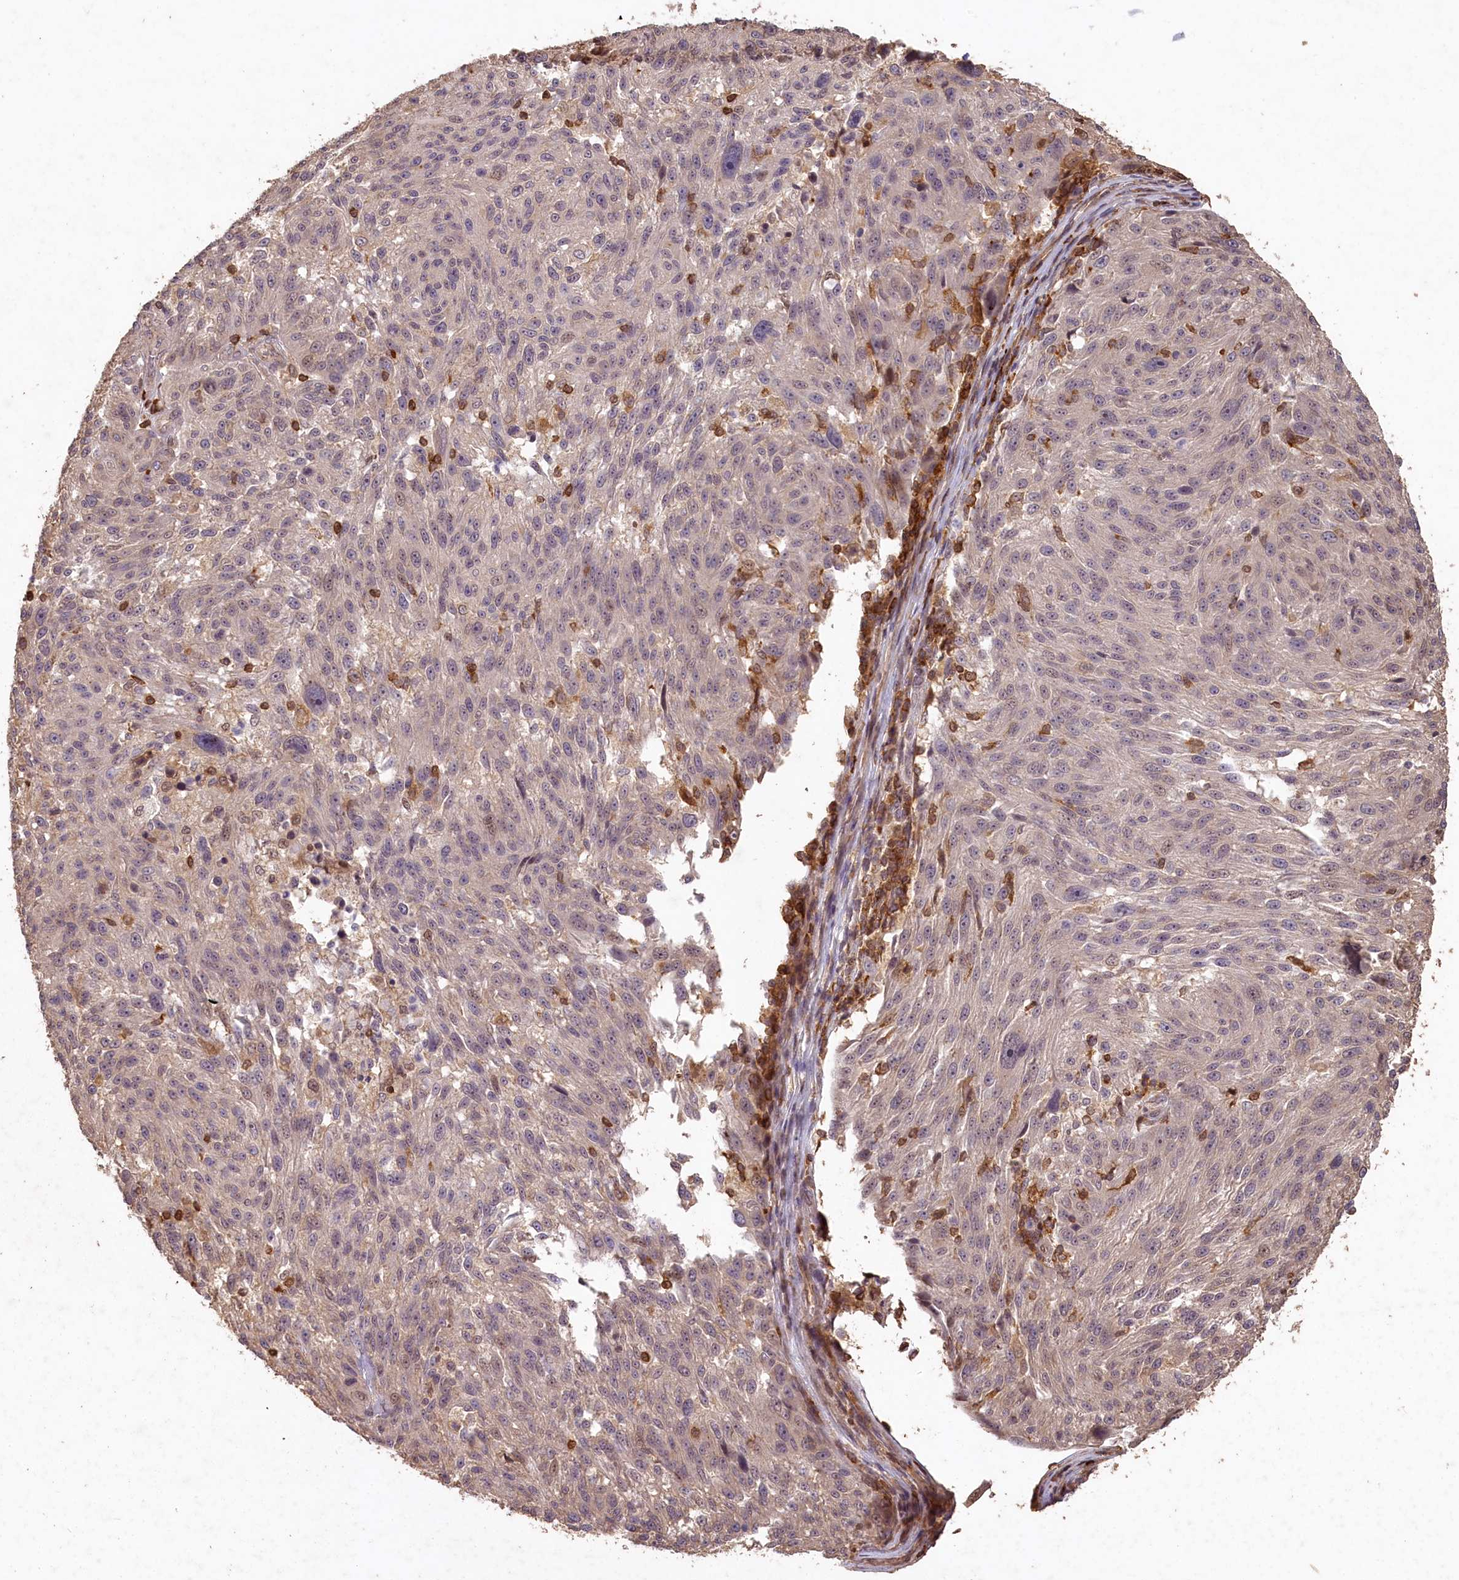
{"staining": {"intensity": "negative", "quantity": "none", "location": "none"}, "tissue": "melanoma", "cell_type": "Tumor cells", "image_type": "cancer", "snomed": [{"axis": "morphology", "description": "Malignant melanoma, NOS"}, {"axis": "topography", "description": "Skin"}], "caption": "This histopathology image is of malignant melanoma stained with immunohistochemistry (IHC) to label a protein in brown with the nuclei are counter-stained blue. There is no positivity in tumor cells.", "gene": "MADD", "patient": {"sex": "male", "age": 53}}